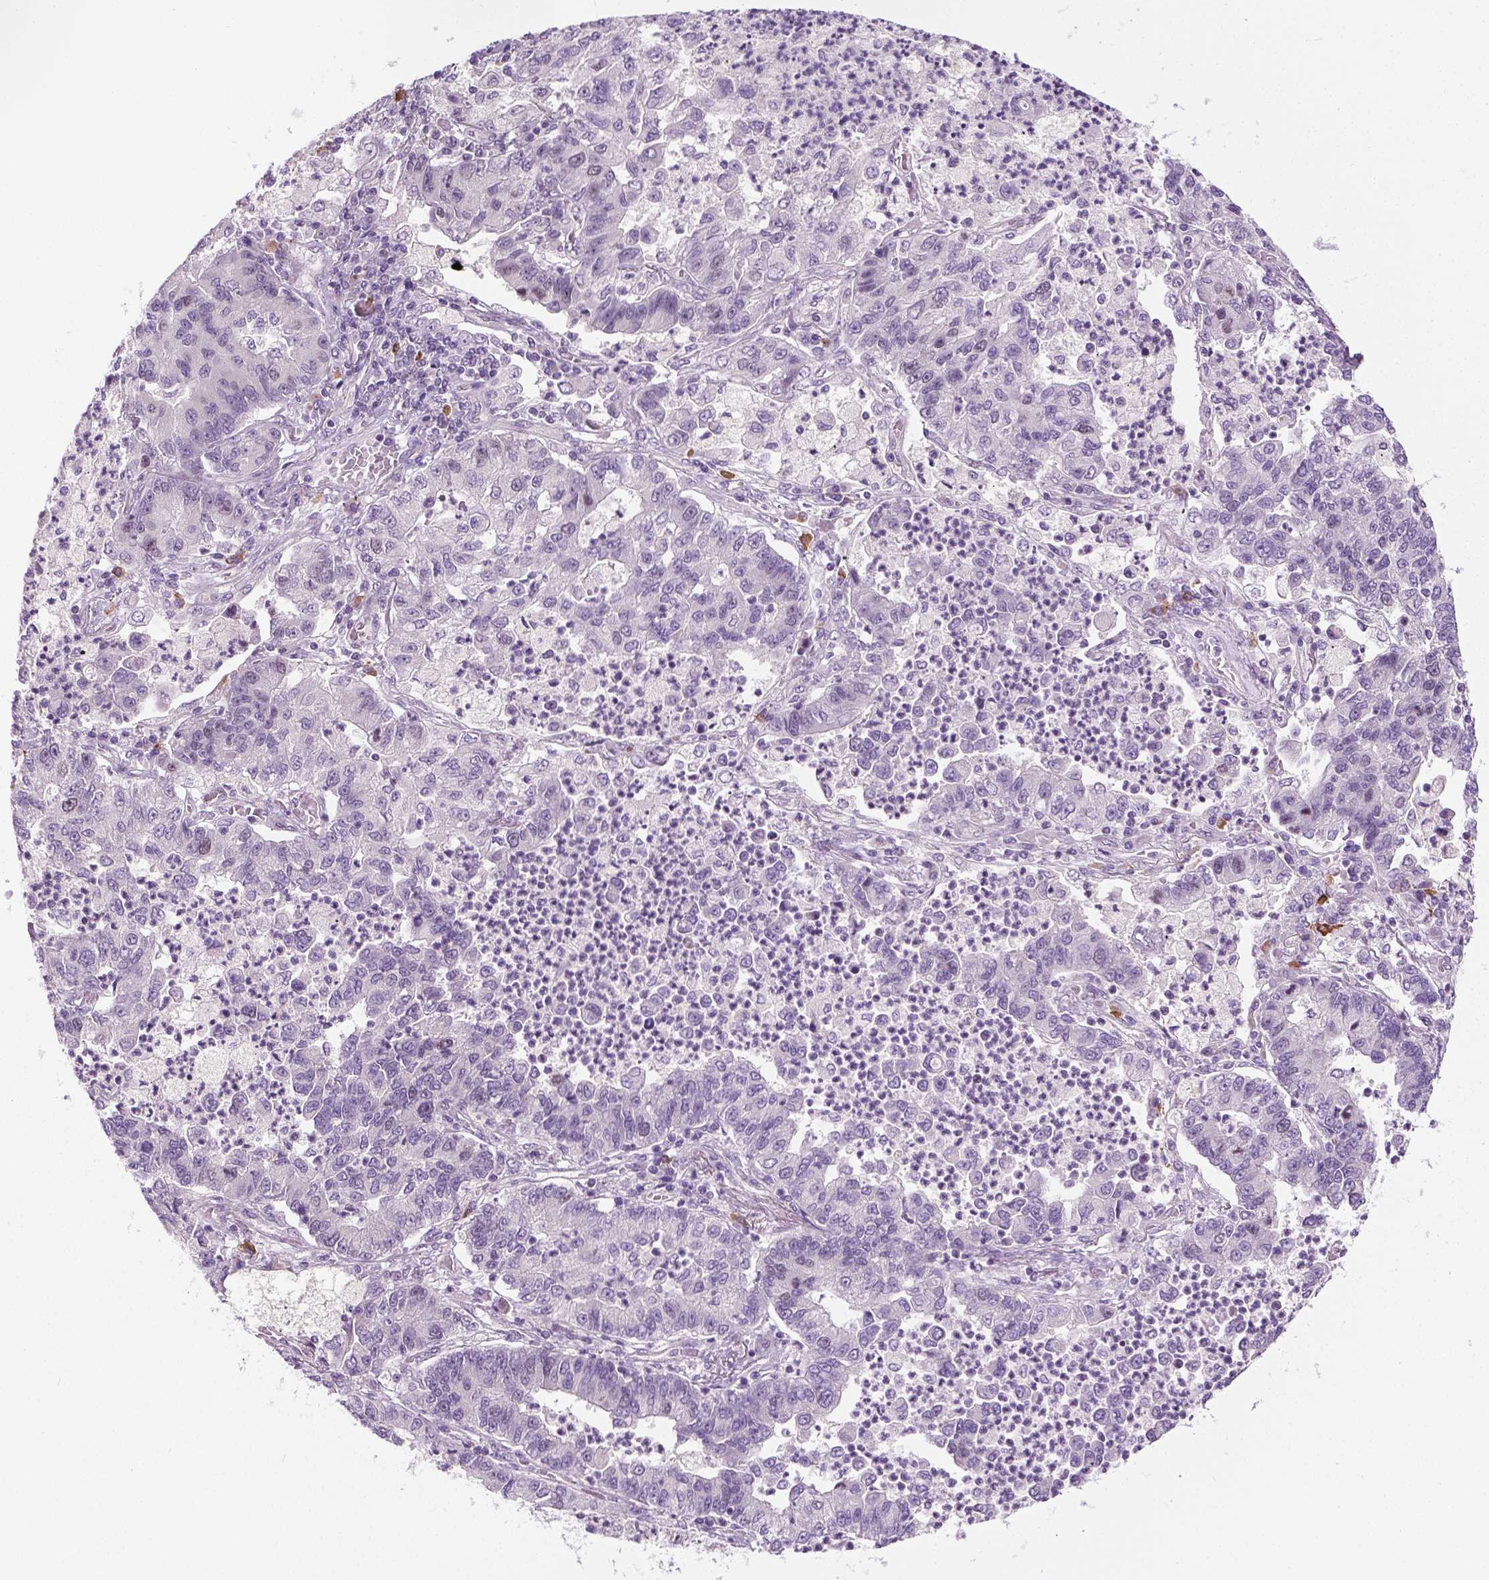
{"staining": {"intensity": "negative", "quantity": "none", "location": "none"}, "tissue": "lung cancer", "cell_type": "Tumor cells", "image_type": "cancer", "snomed": [{"axis": "morphology", "description": "Adenocarcinoma, NOS"}, {"axis": "topography", "description": "Lung"}], "caption": "The image exhibits no staining of tumor cells in lung adenocarcinoma.", "gene": "DENND4A", "patient": {"sex": "female", "age": 57}}